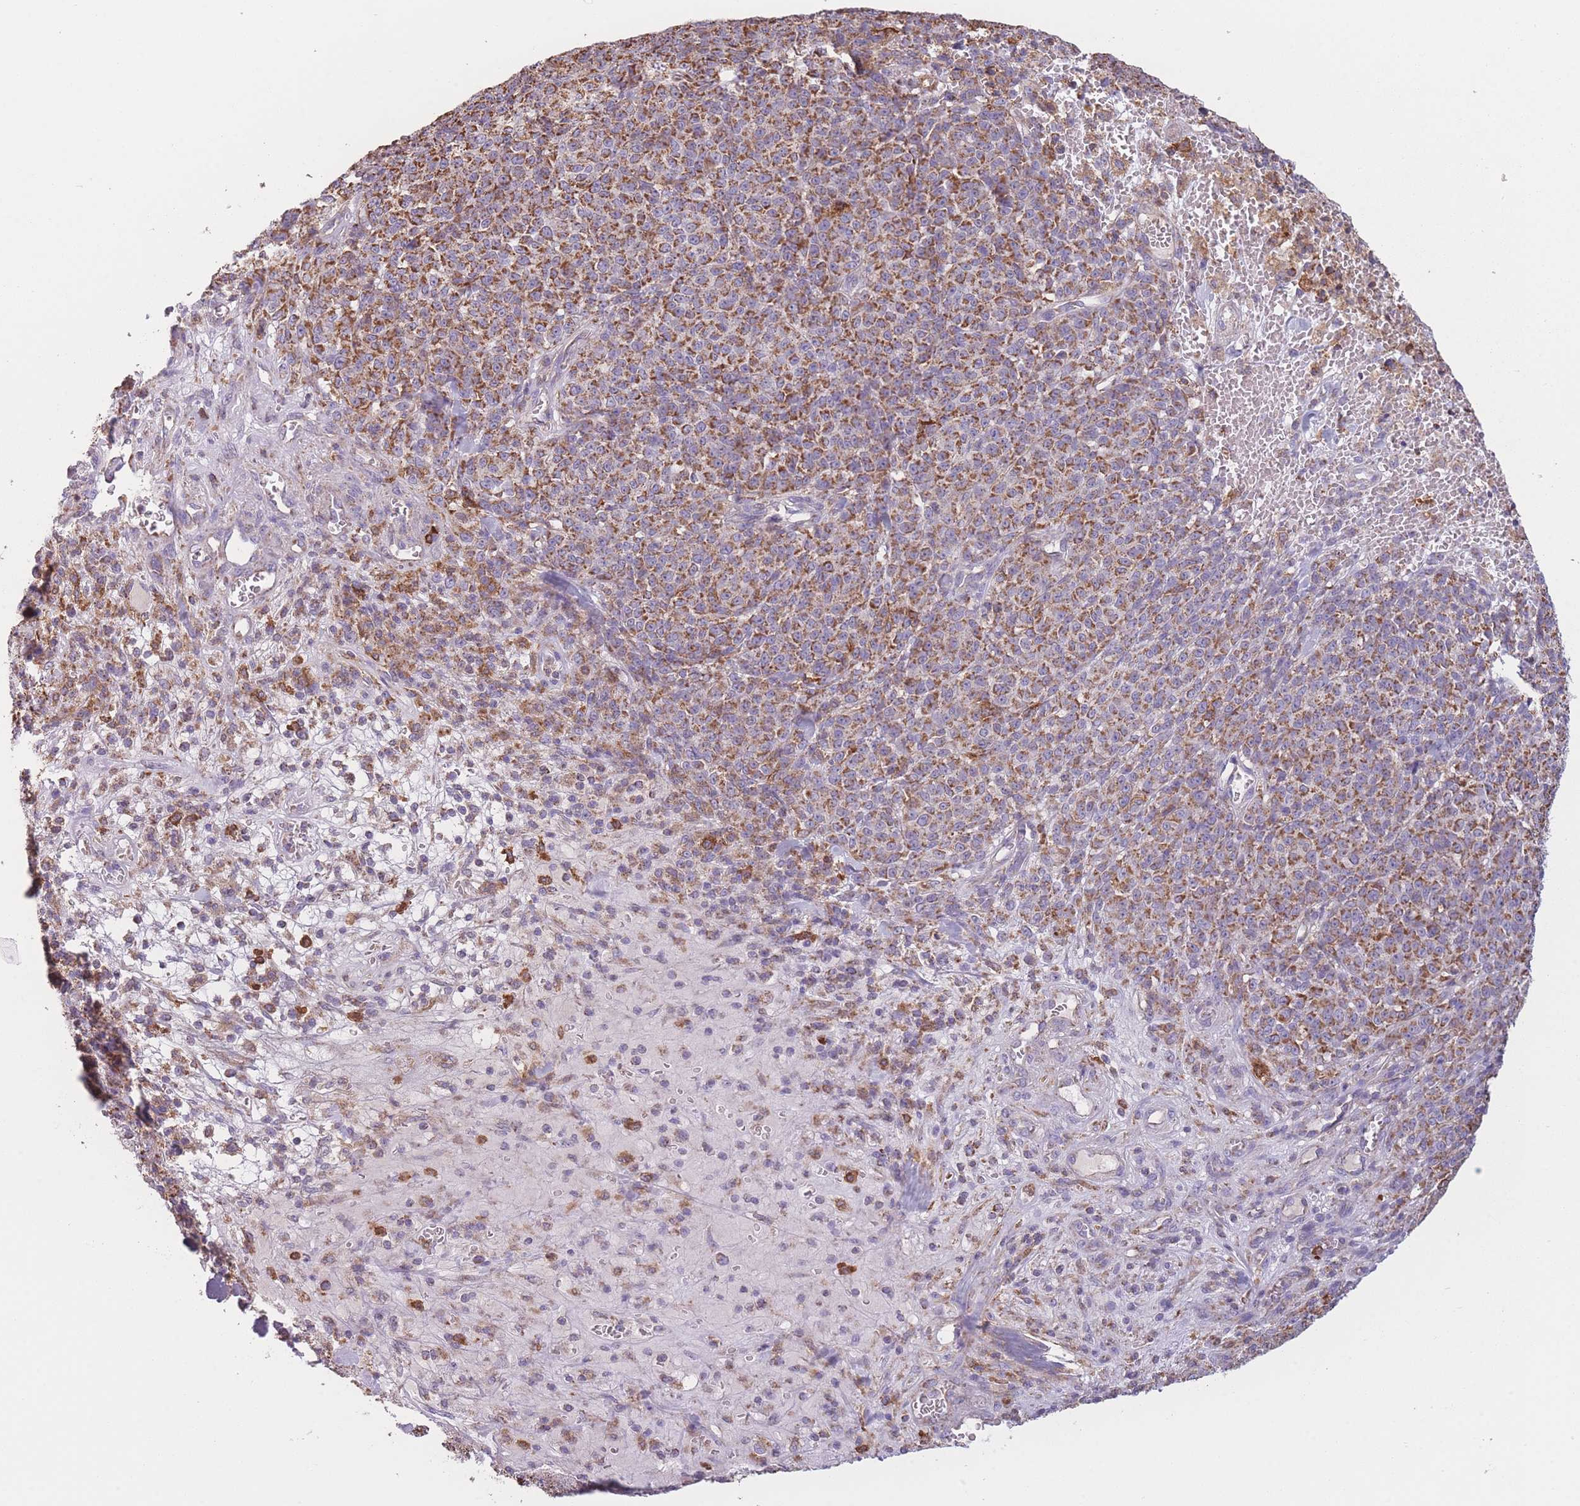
{"staining": {"intensity": "moderate", "quantity": ">75%", "location": "cytoplasmic/membranous"}, "tissue": "melanoma", "cell_type": "Tumor cells", "image_type": "cancer", "snomed": [{"axis": "morphology", "description": "Normal tissue, NOS"}, {"axis": "morphology", "description": "Malignant melanoma, NOS"}, {"axis": "topography", "description": "Skin"}], "caption": "The image exhibits a brown stain indicating the presence of a protein in the cytoplasmic/membranous of tumor cells in malignant melanoma.", "gene": "PRAM1", "patient": {"sex": "female", "age": 34}}